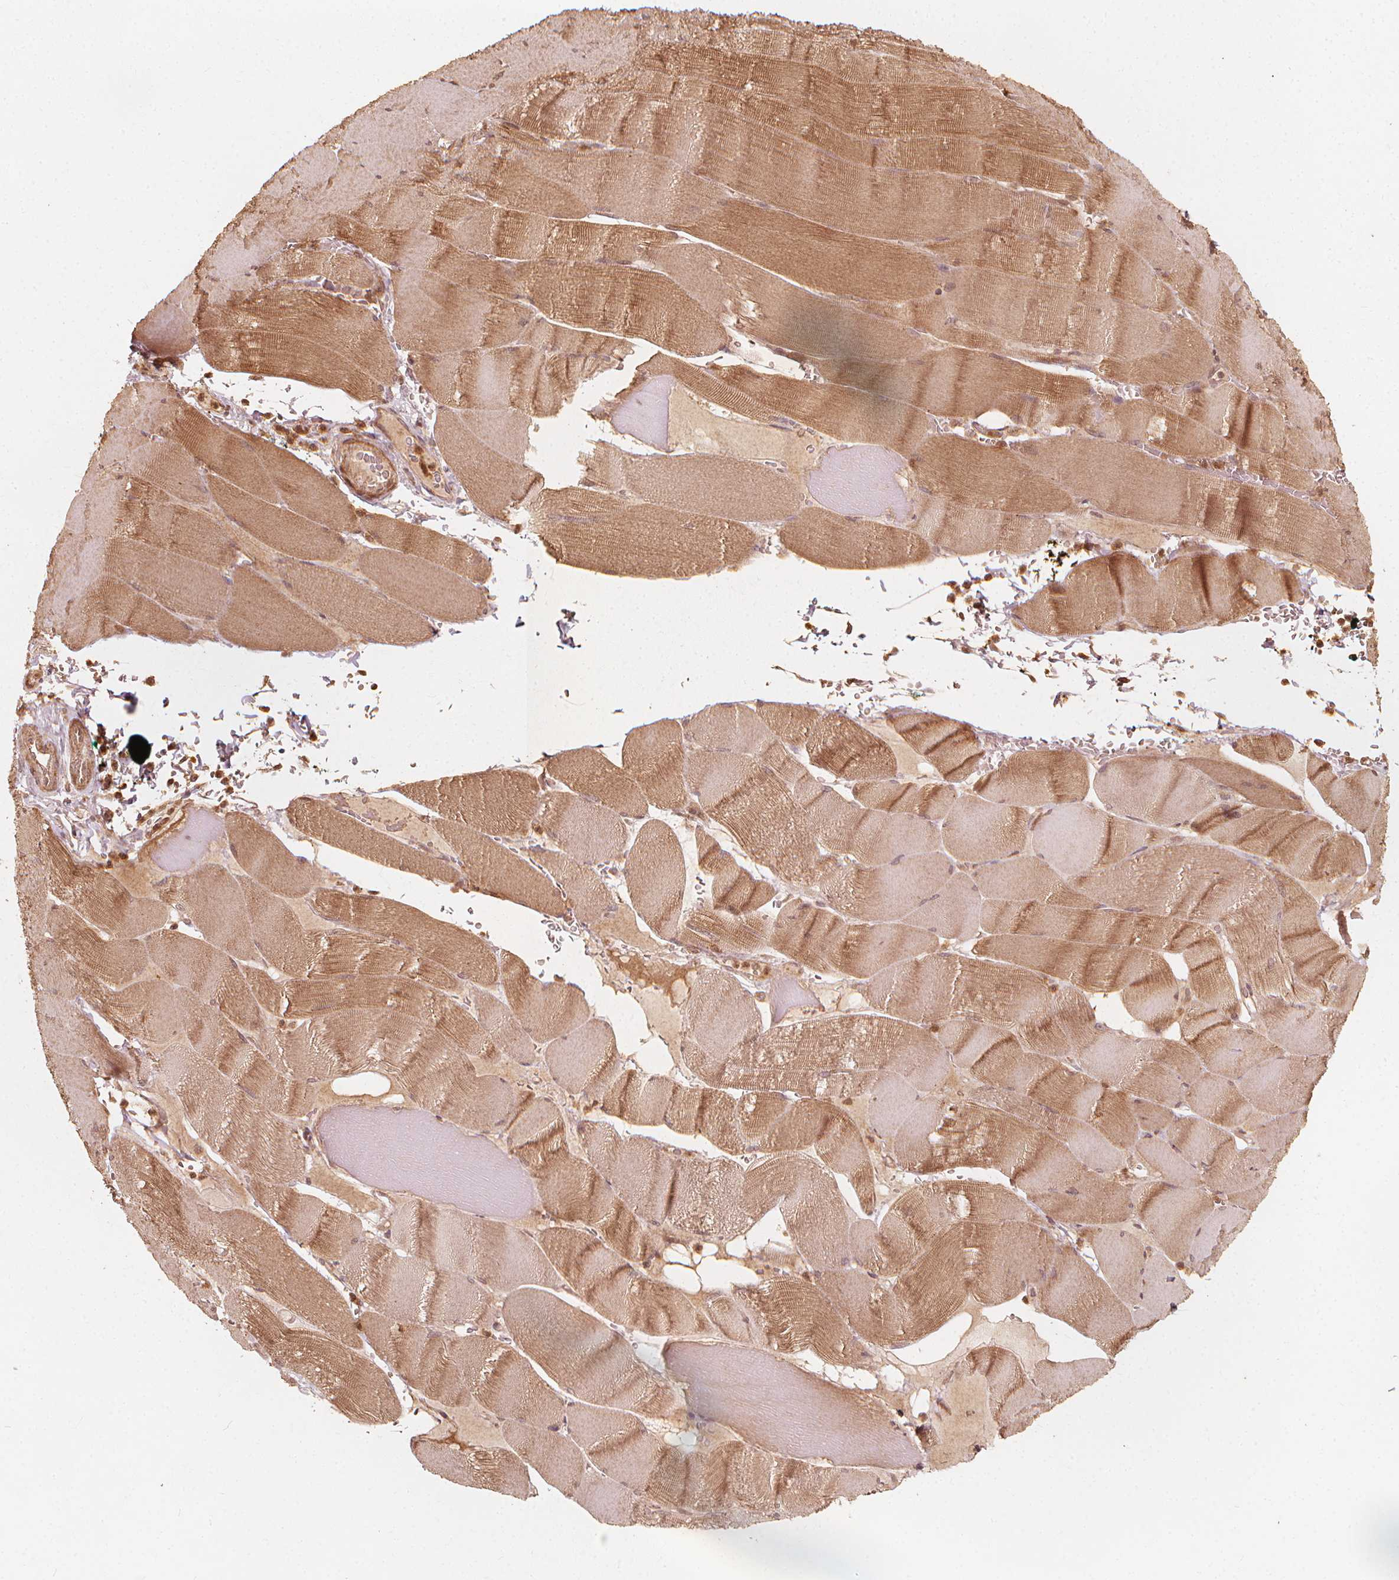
{"staining": {"intensity": "moderate", "quantity": ">75%", "location": "cytoplasmic/membranous"}, "tissue": "skeletal muscle", "cell_type": "Myocytes", "image_type": "normal", "snomed": [{"axis": "morphology", "description": "Normal tissue, NOS"}, {"axis": "topography", "description": "Skeletal muscle"}], "caption": "Immunohistochemistry (IHC) staining of normal skeletal muscle, which shows medium levels of moderate cytoplasmic/membranous expression in about >75% of myocytes indicating moderate cytoplasmic/membranous protein staining. The staining was performed using DAB (3,3'-diaminobenzidine) (brown) for protein detection and nuclei were counterstained in hematoxylin (blue).", "gene": "NPC1", "patient": {"sex": "male", "age": 56}}